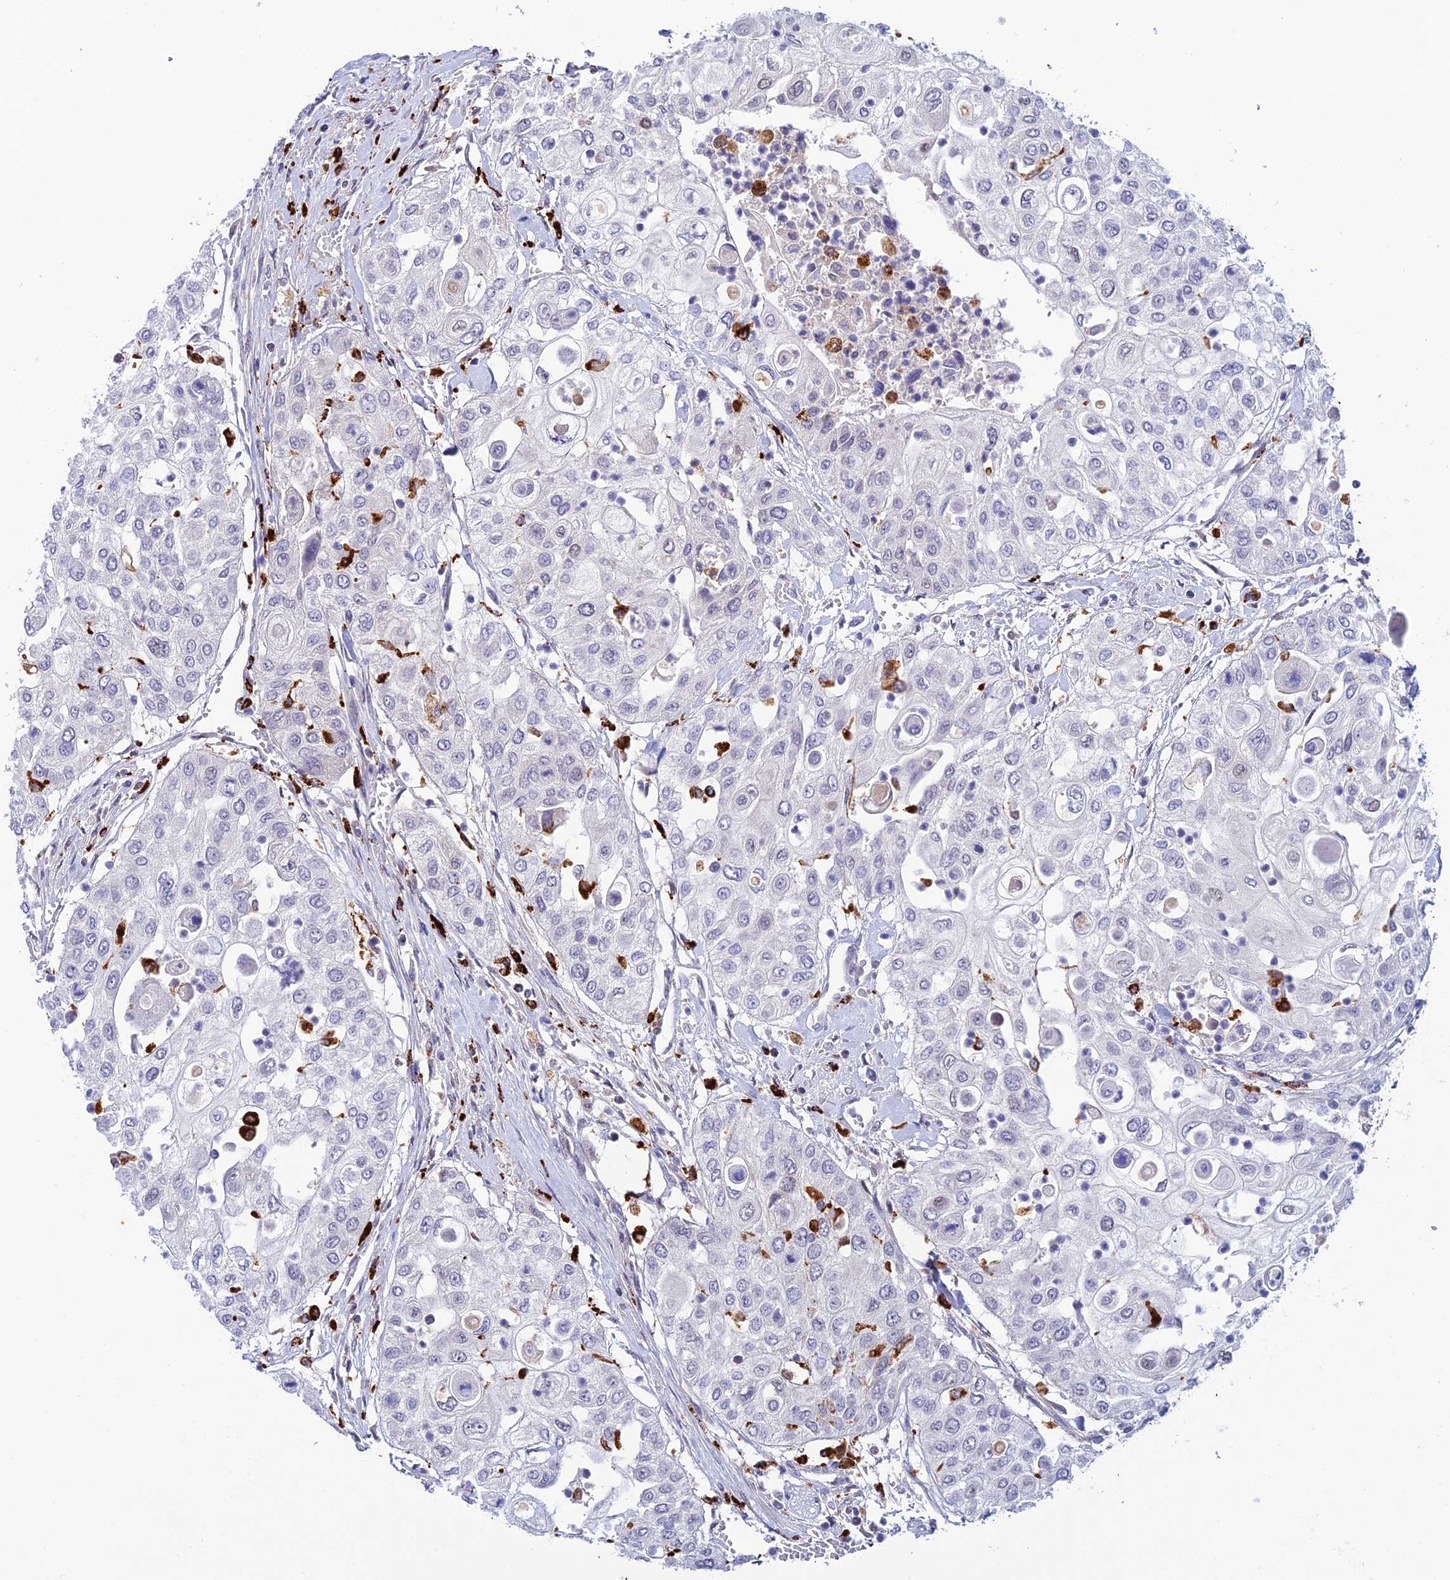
{"staining": {"intensity": "negative", "quantity": "none", "location": "none"}, "tissue": "urothelial cancer", "cell_type": "Tumor cells", "image_type": "cancer", "snomed": [{"axis": "morphology", "description": "Urothelial carcinoma, High grade"}, {"axis": "topography", "description": "Urinary bladder"}], "caption": "Urothelial cancer was stained to show a protein in brown. There is no significant positivity in tumor cells.", "gene": "HIC1", "patient": {"sex": "female", "age": 79}}